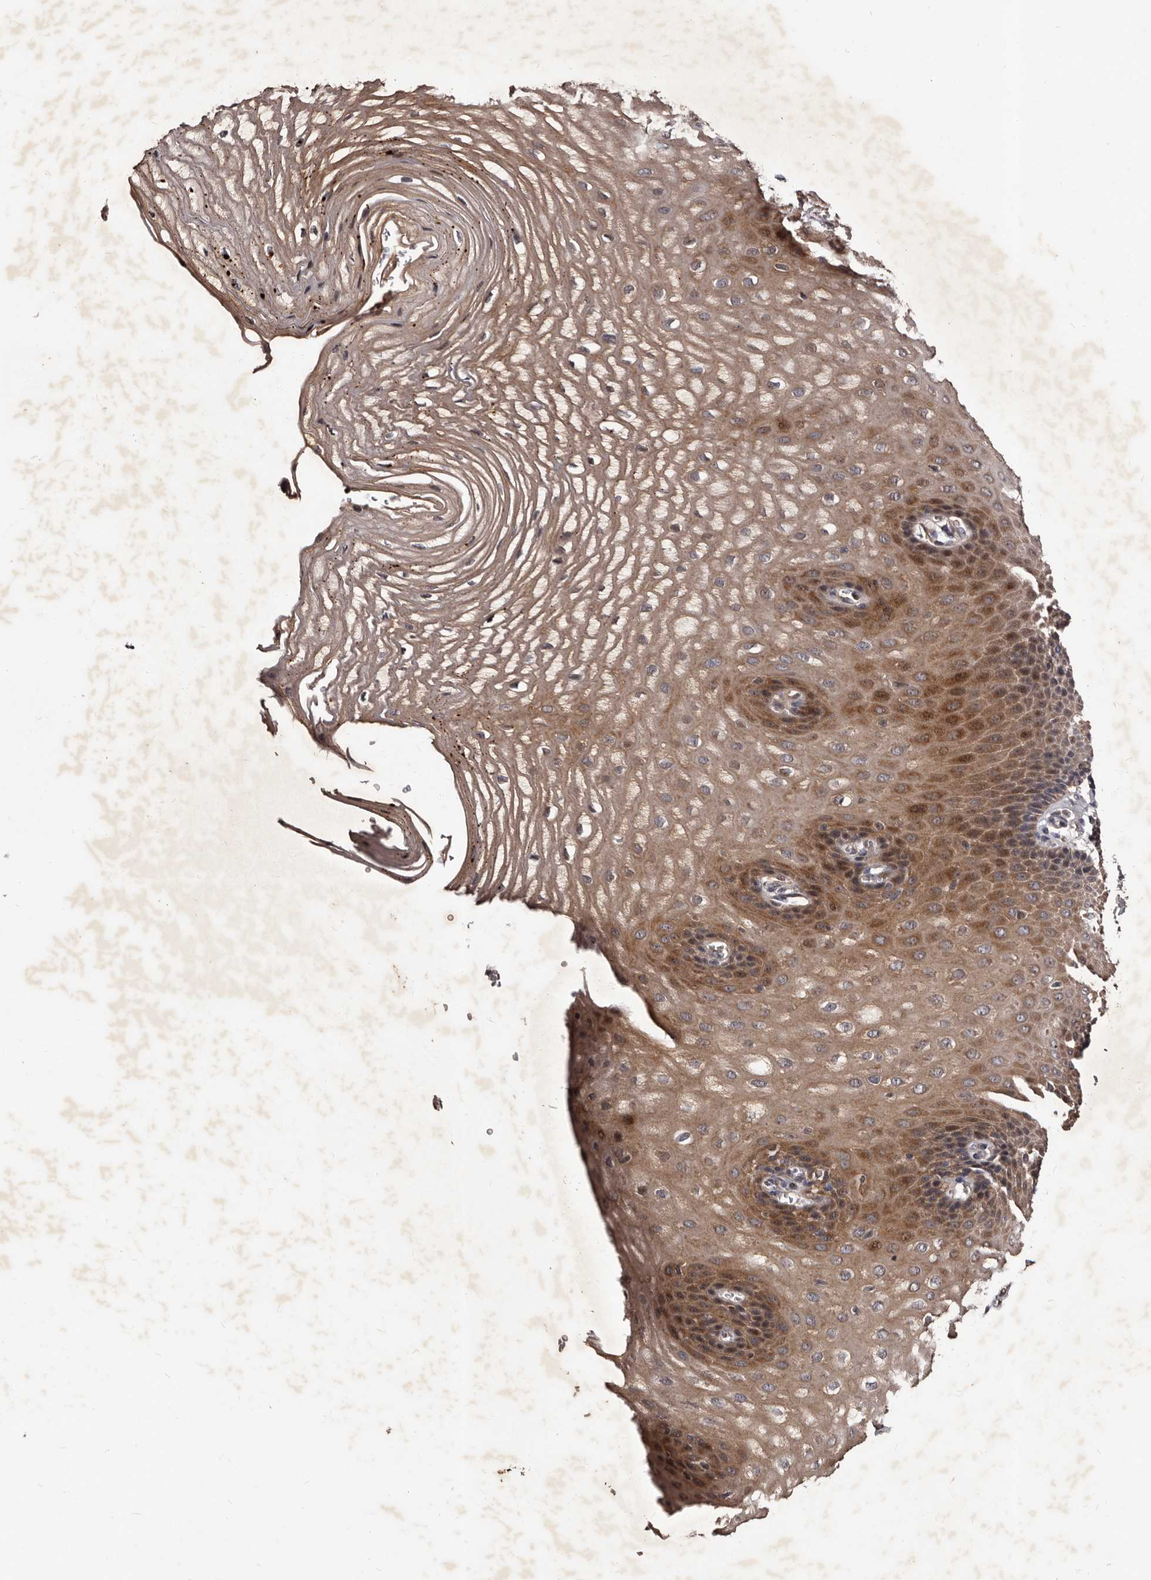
{"staining": {"intensity": "moderate", "quantity": ">75%", "location": "cytoplasmic/membranous,nuclear"}, "tissue": "esophagus", "cell_type": "Squamous epithelial cells", "image_type": "normal", "snomed": [{"axis": "morphology", "description": "Normal tissue, NOS"}, {"axis": "topography", "description": "Esophagus"}], "caption": "The immunohistochemical stain labels moderate cytoplasmic/membranous,nuclear expression in squamous epithelial cells of unremarkable esophagus. The staining was performed using DAB (3,3'-diaminobenzidine) to visualize the protein expression in brown, while the nuclei were stained in blue with hematoxylin (Magnification: 20x).", "gene": "MKRN3", "patient": {"sex": "male", "age": 54}}